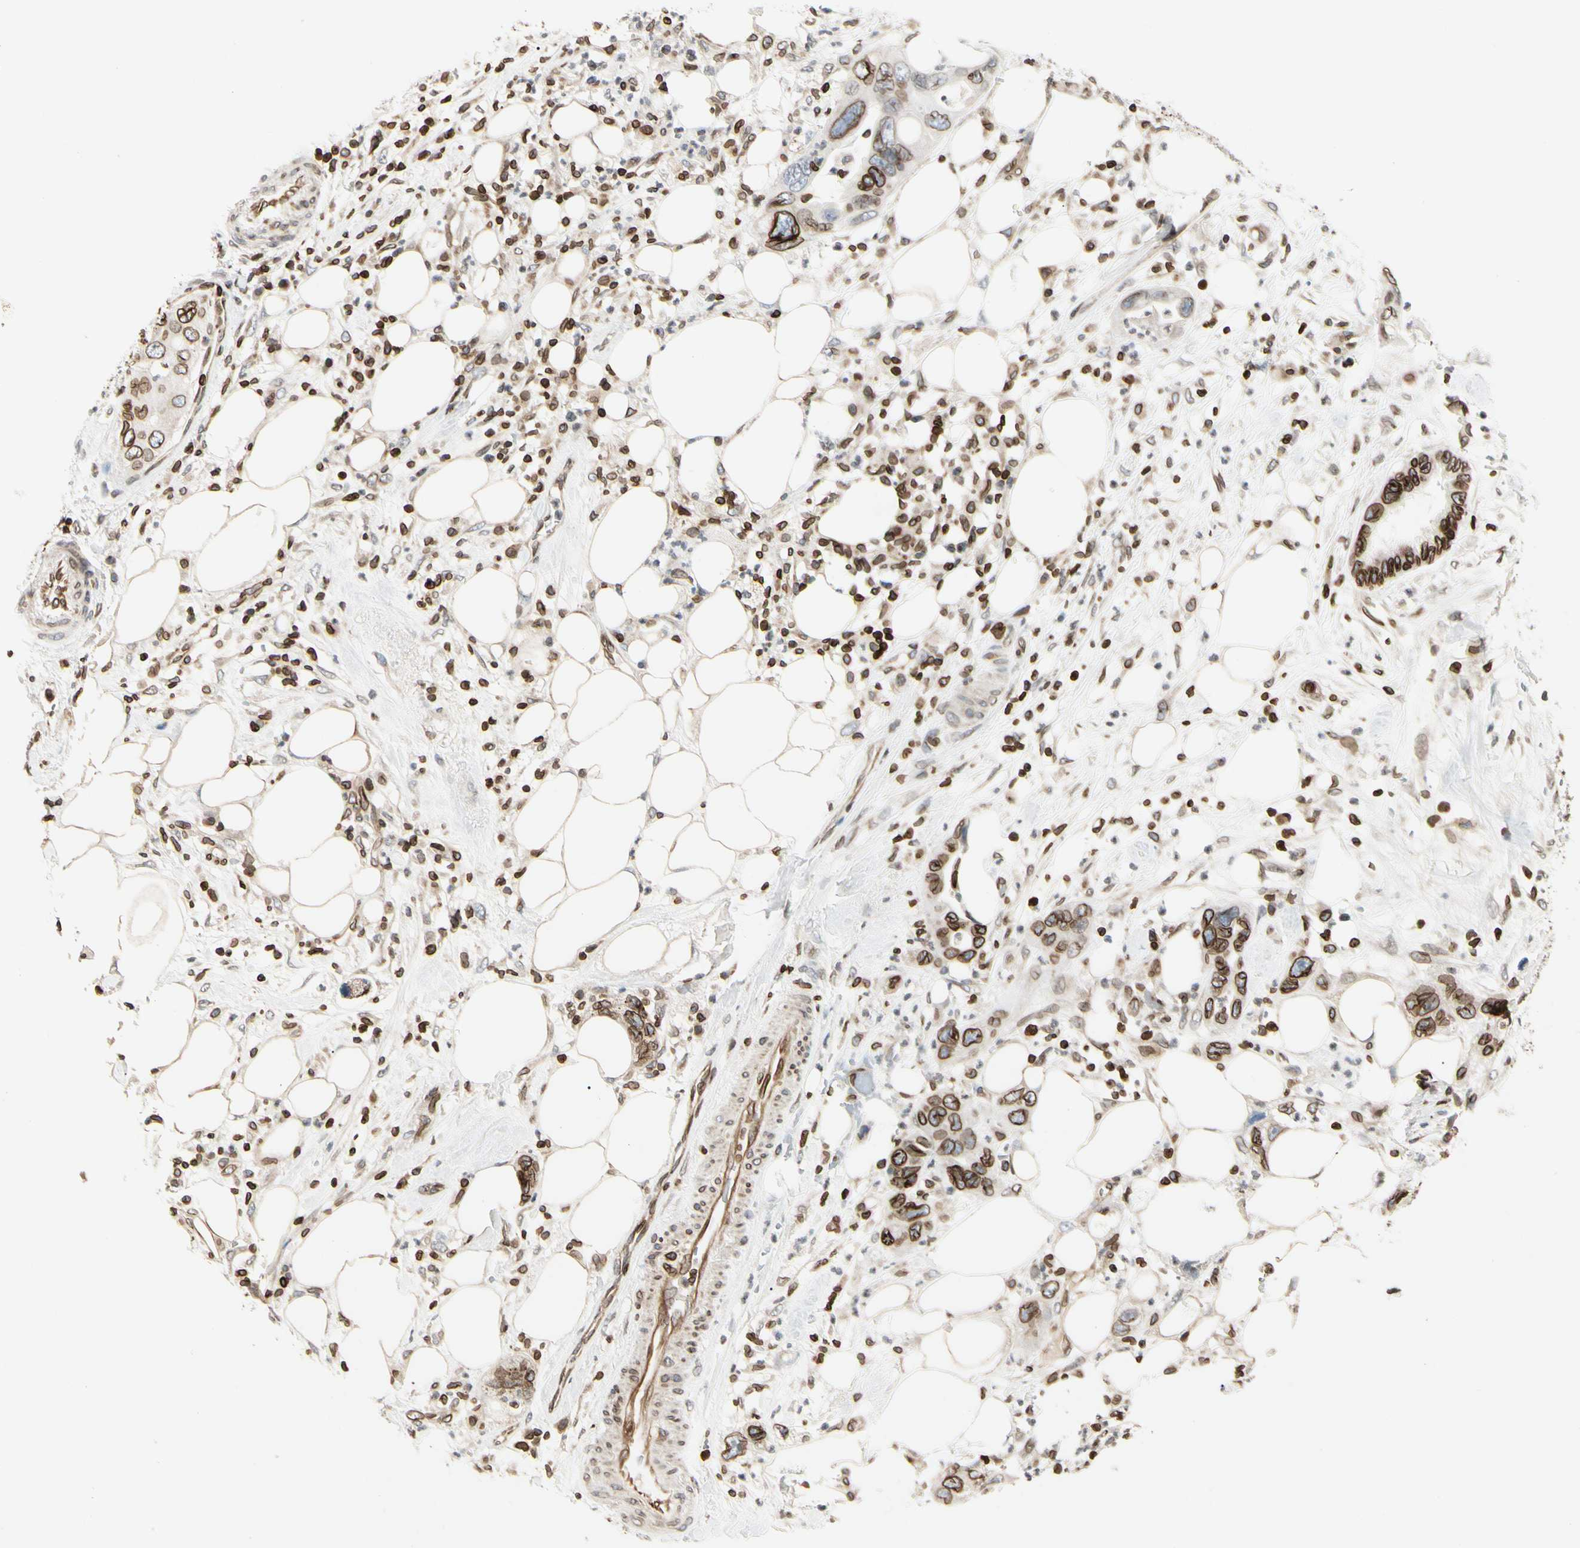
{"staining": {"intensity": "strong", "quantity": ">75%", "location": "cytoplasmic/membranous,nuclear"}, "tissue": "pancreatic cancer", "cell_type": "Tumor cells", "image_type": "cancer", "snomed": [{"axis": "morphology", "description": "Adenocarcinoma, NOS"}, {"axis": "topography", "description": "Pancreas"}], "caption": "Pancreatic cancer stained for a protein (brown) shows strong cytoplasmic/membranous and nuclear positive expression in about >75% of tumor cells.", "gene": "TMPO", "patient": {"sex": "female", "age": 71}}